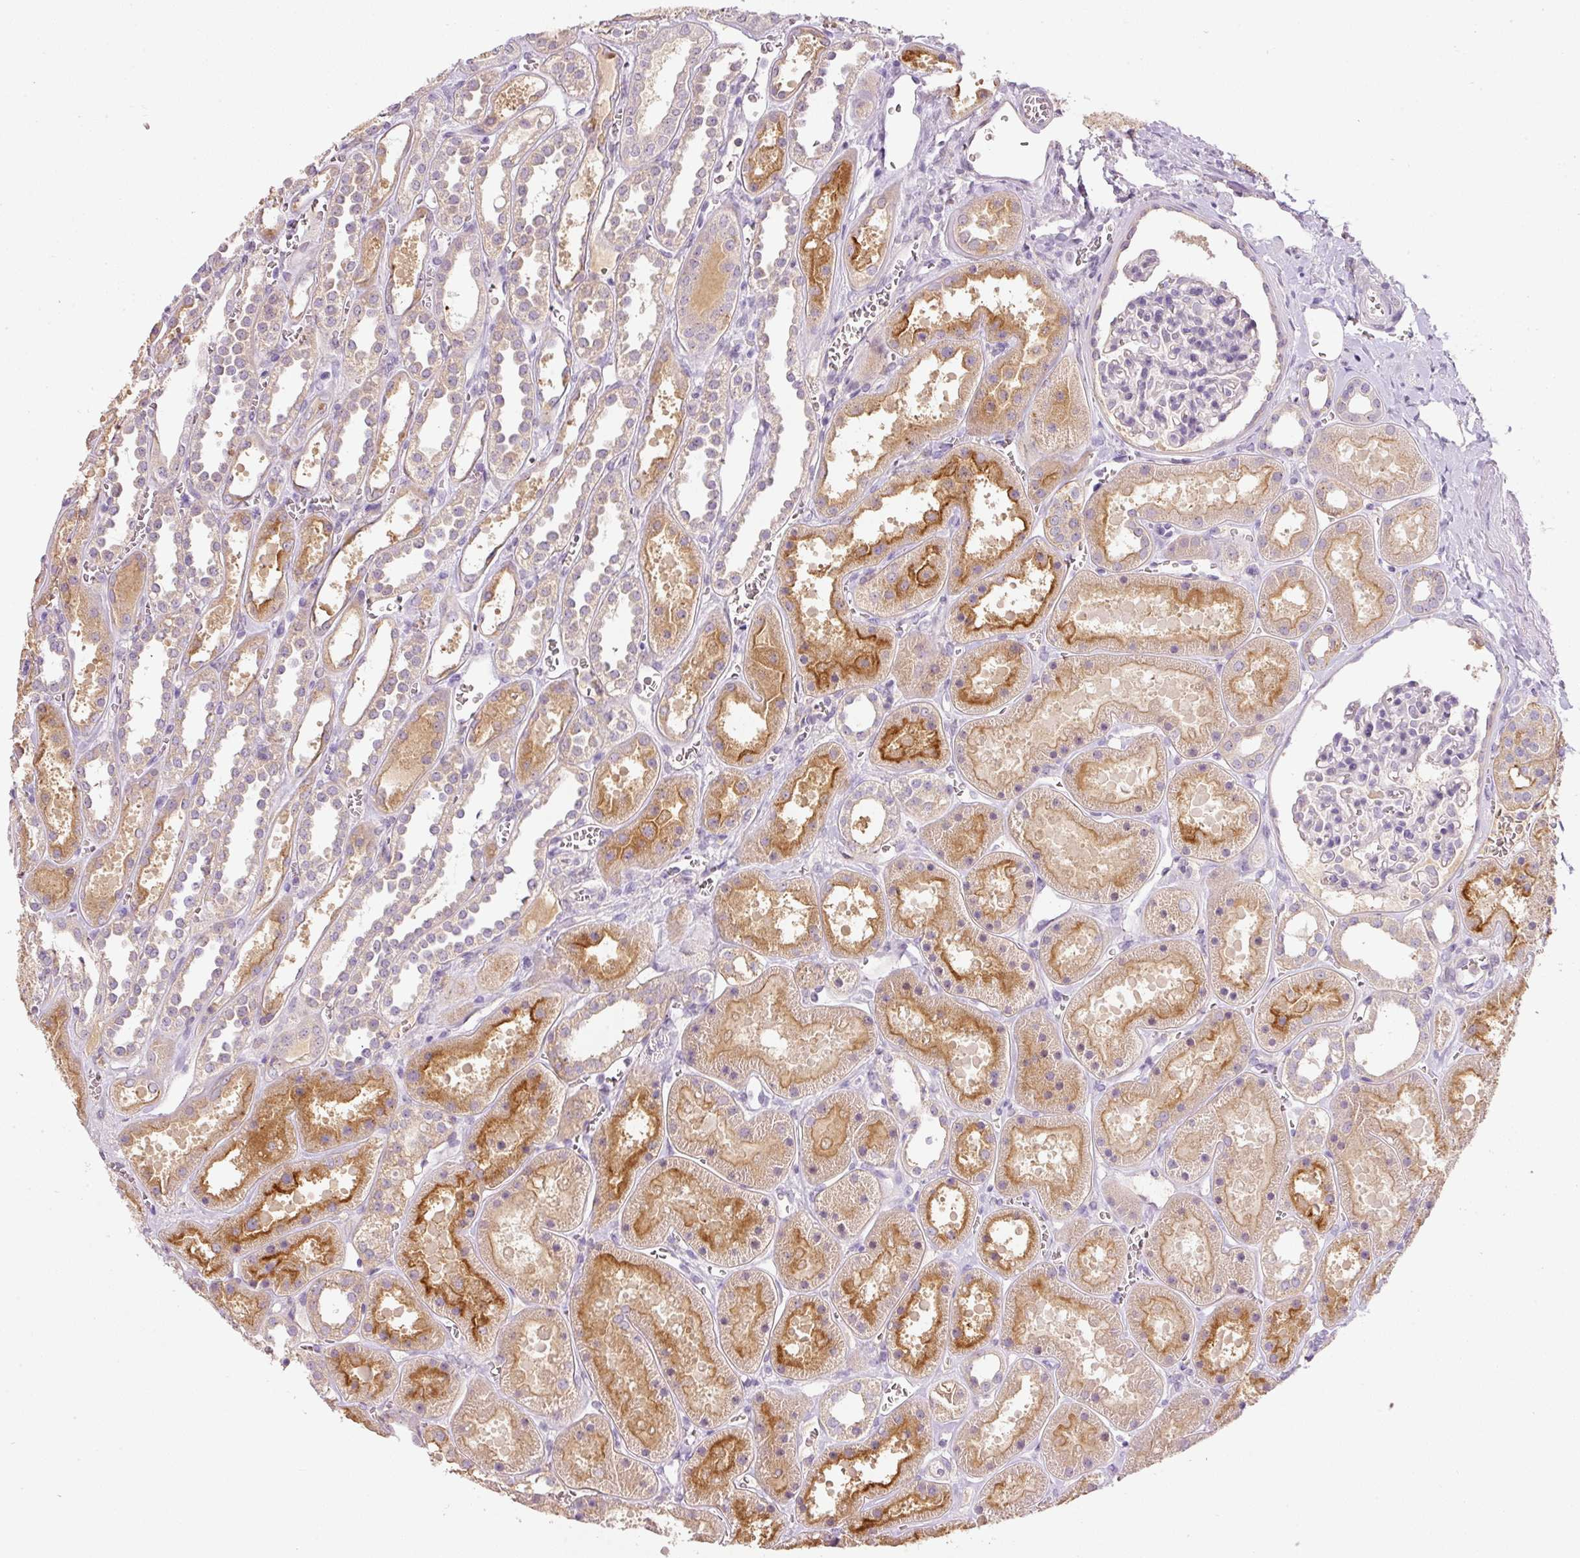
{"staining": {"intensity": "negative", "quantity": "none", "location": "none"}, "tissue": "kidney", "cell_type": "Cells in glomeruli", "image_type": "normal", "snomed": [{"axis": "morphology", "description": "Normal tissue, NOS"}, {"axis": "topography", "description": "Kidney"}], "caption": "This is an immunohistochemistry (IHC) photomicrograph of normal human kidney. There is no staining in cells in glomeruli.", "gene": "TMEM37", "patient": {"sex": "female", "age": 41}}